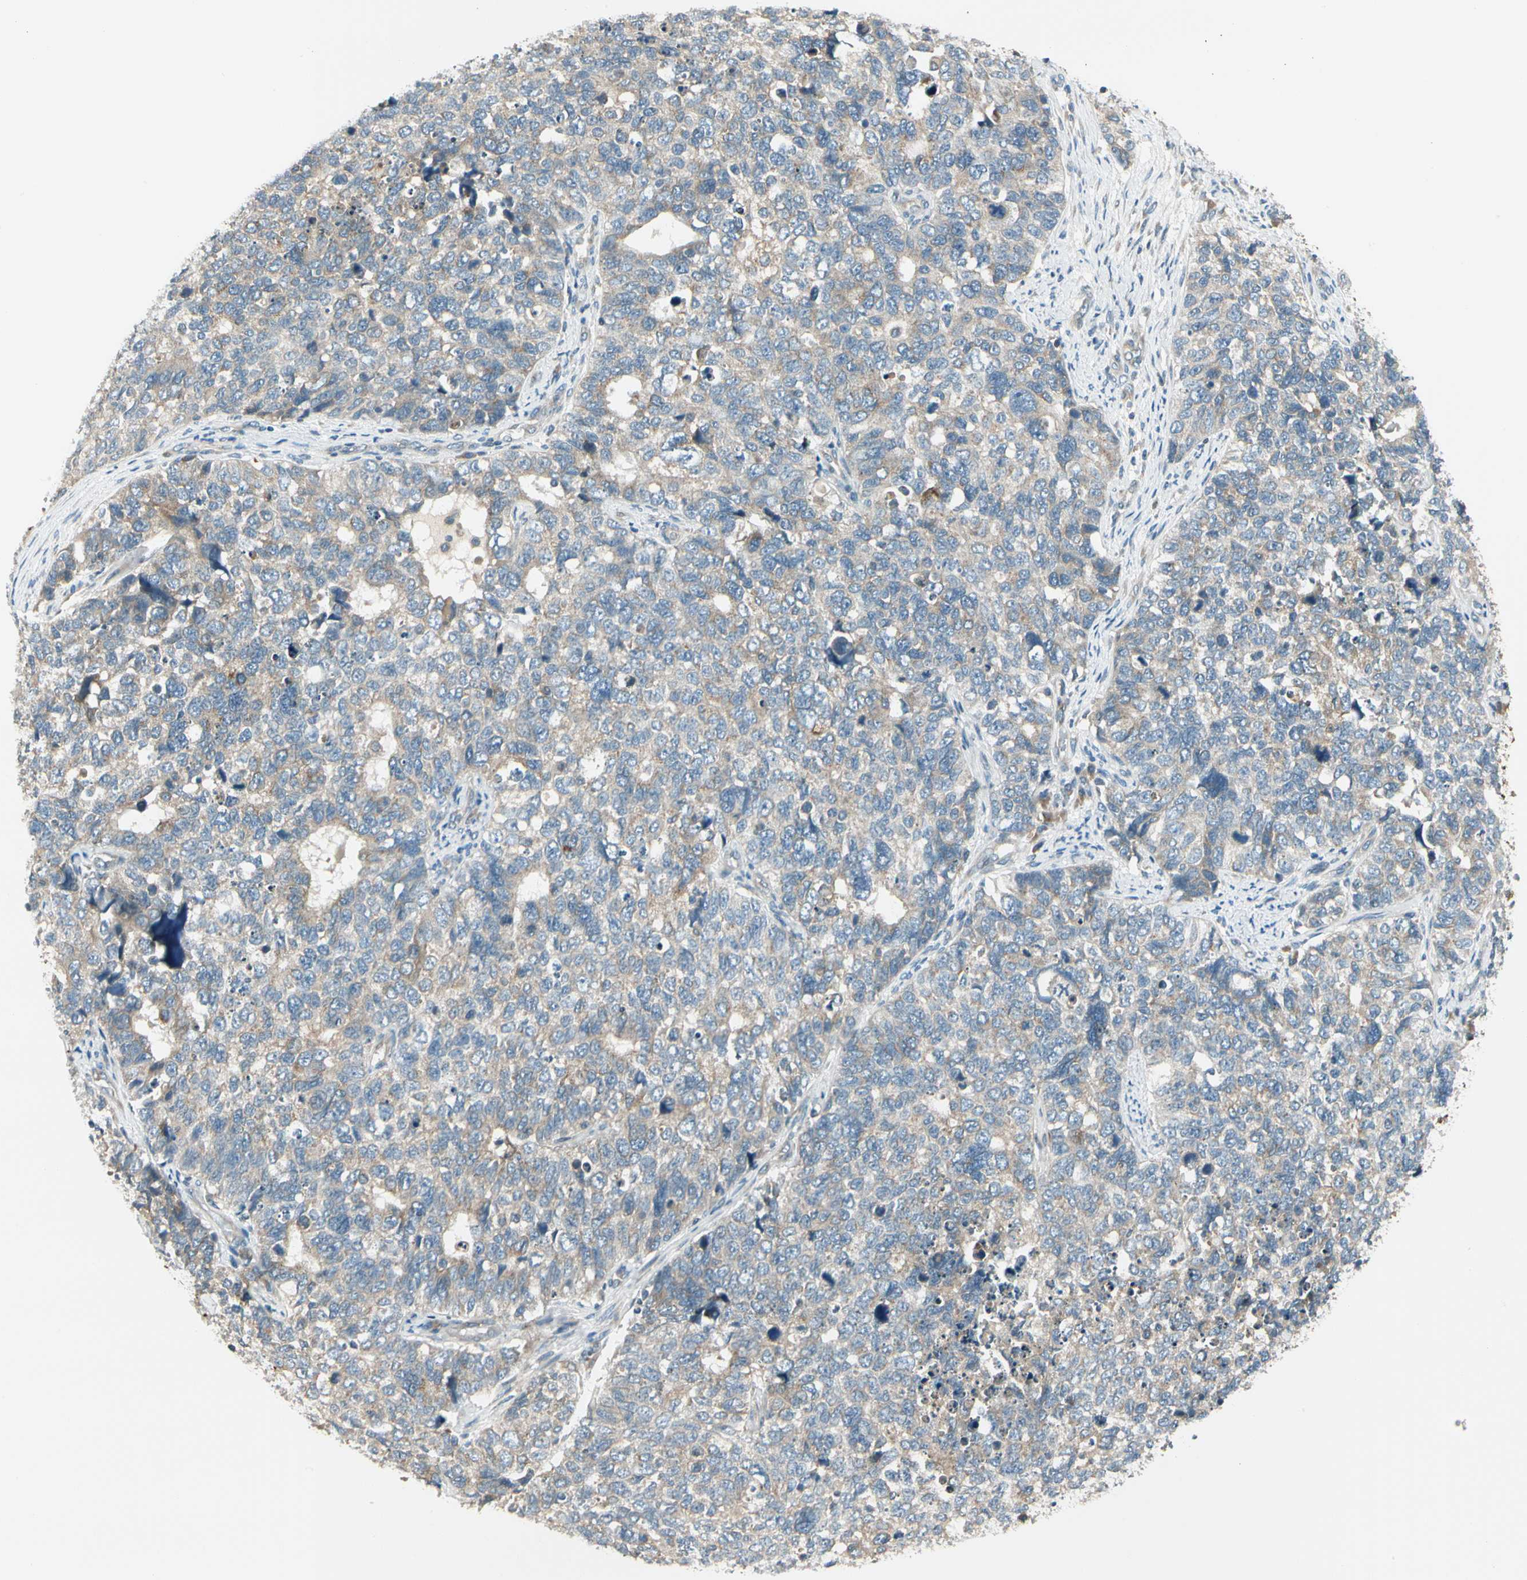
{"staining": {"intensity": "weak", "quantity": ">75%", "location": "cytoplasmic/membranous"}, "tissue": "cervical cancer", "cell_type": "Tumor cells", "image_type": "cancer", "snomed": [{"axis": "morphology", "description": "Squamous cell carcinoma, NOS"}, {"axis": "topography", "description": "Cervix"}], "caption": "Cervical squamous cell carcinoma stained with a brown dye shows weak cytoplasmic/membranous positive positivity in about >75% of tumor cells.", "gene": "BNIP1", "patient": {"sex": "female", "age": 63}}